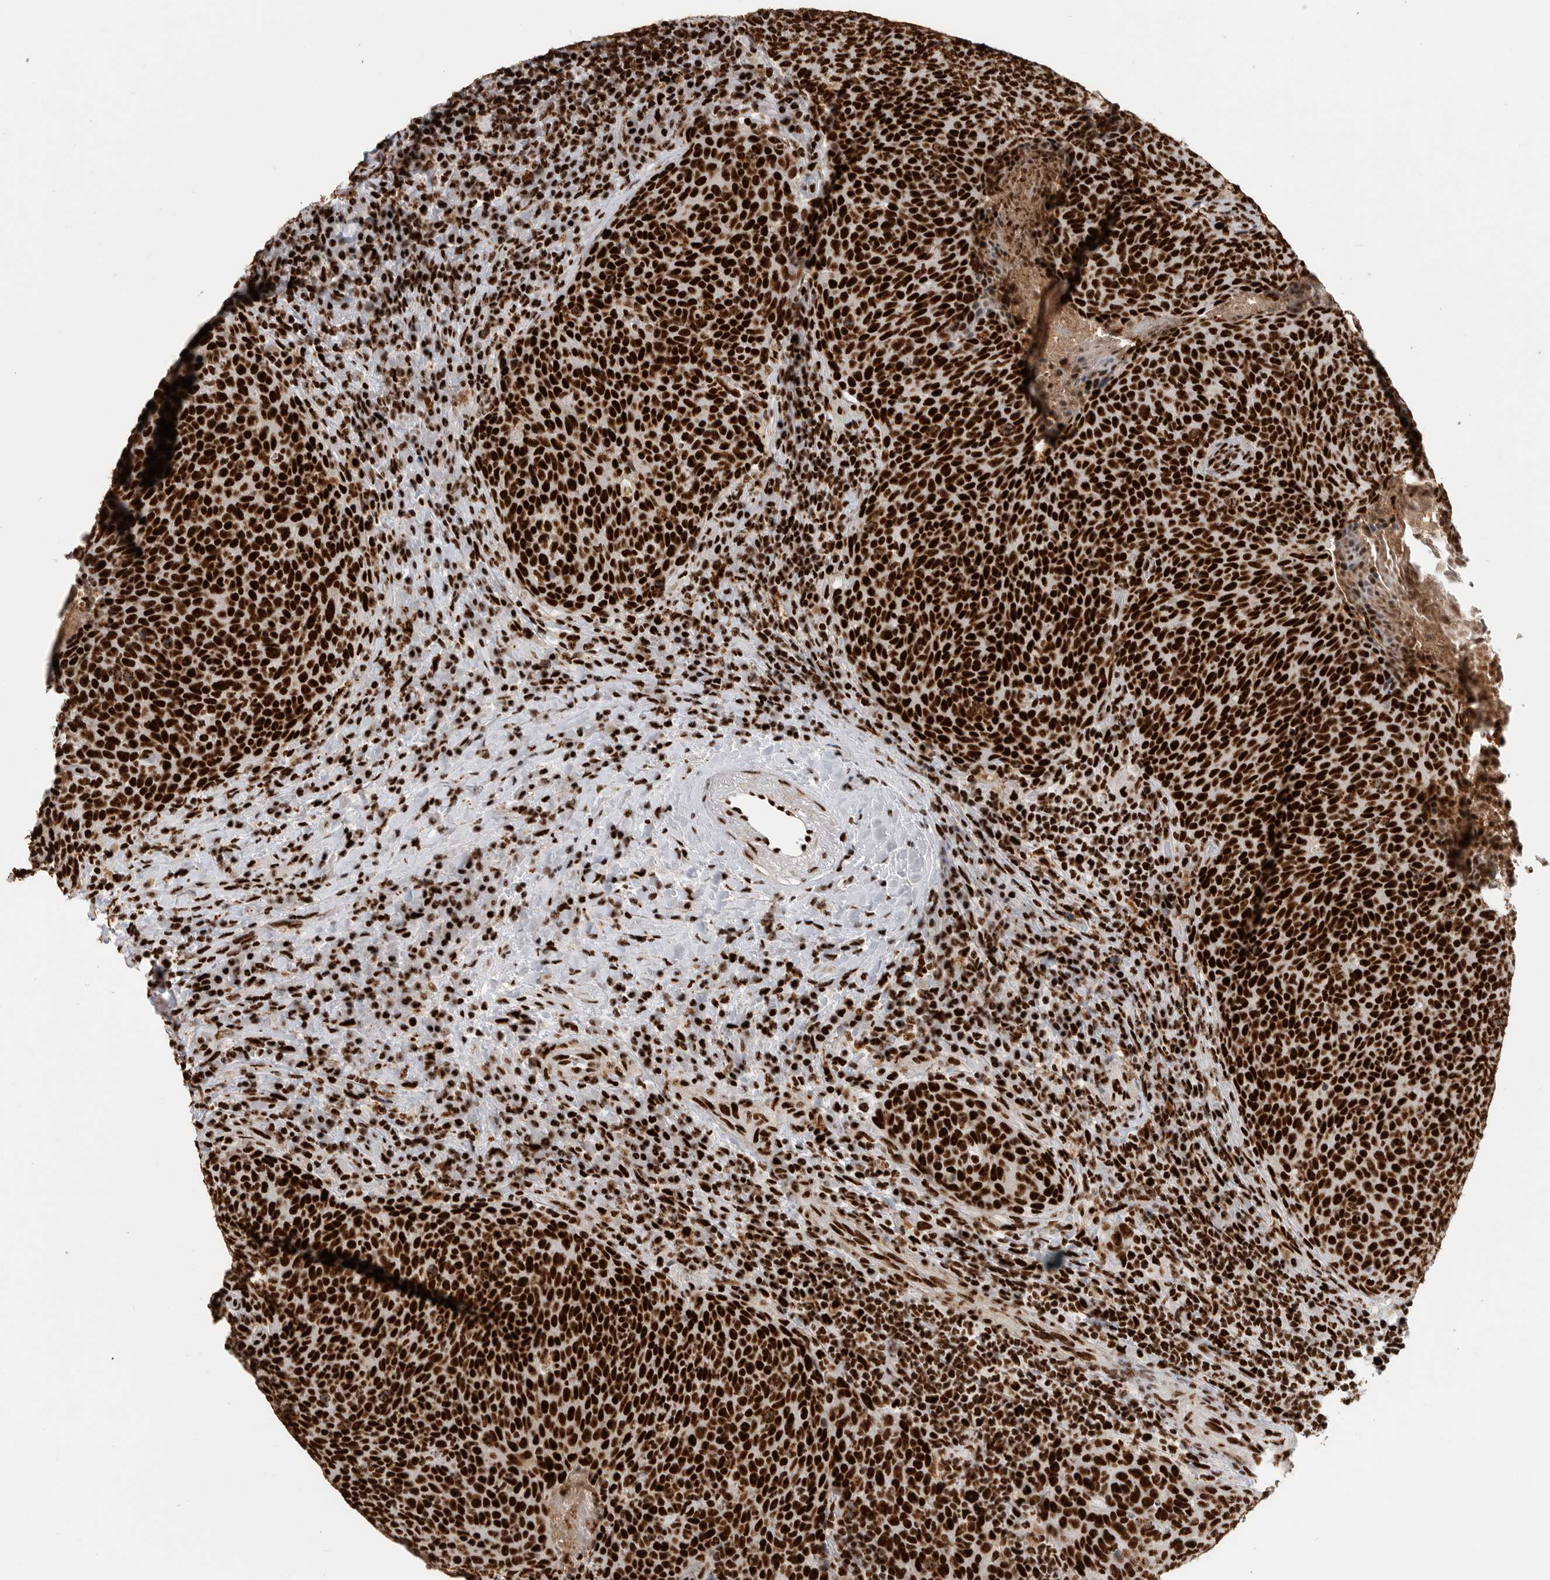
{"staining": {"intensity": "strong", "quantity": ">75%", "location": "nuclear"}, "tissue": "head and neck cancer", "cell_type": "Tumor cells", "image_type": "cancer", "snomed": [{"axis": "morphology", "description": "Squamous cell carcinoma, NOS"}, {"axis": "morphology", "description": "Squamous cell carcinoma, metastatic, NOS"}, {"axis": "topography", "description": "Lymph node"}, {"axis": "topography", "description": "Head-Neck"}], "caption": "Protein expression analysis of head and neck metastatic squamous cell carcinoma shows strong nuclear positivity in approximately >75% of tumor cells.", "gene": "BCLAF1", "patient": {"sex": "male", "age": 62}}